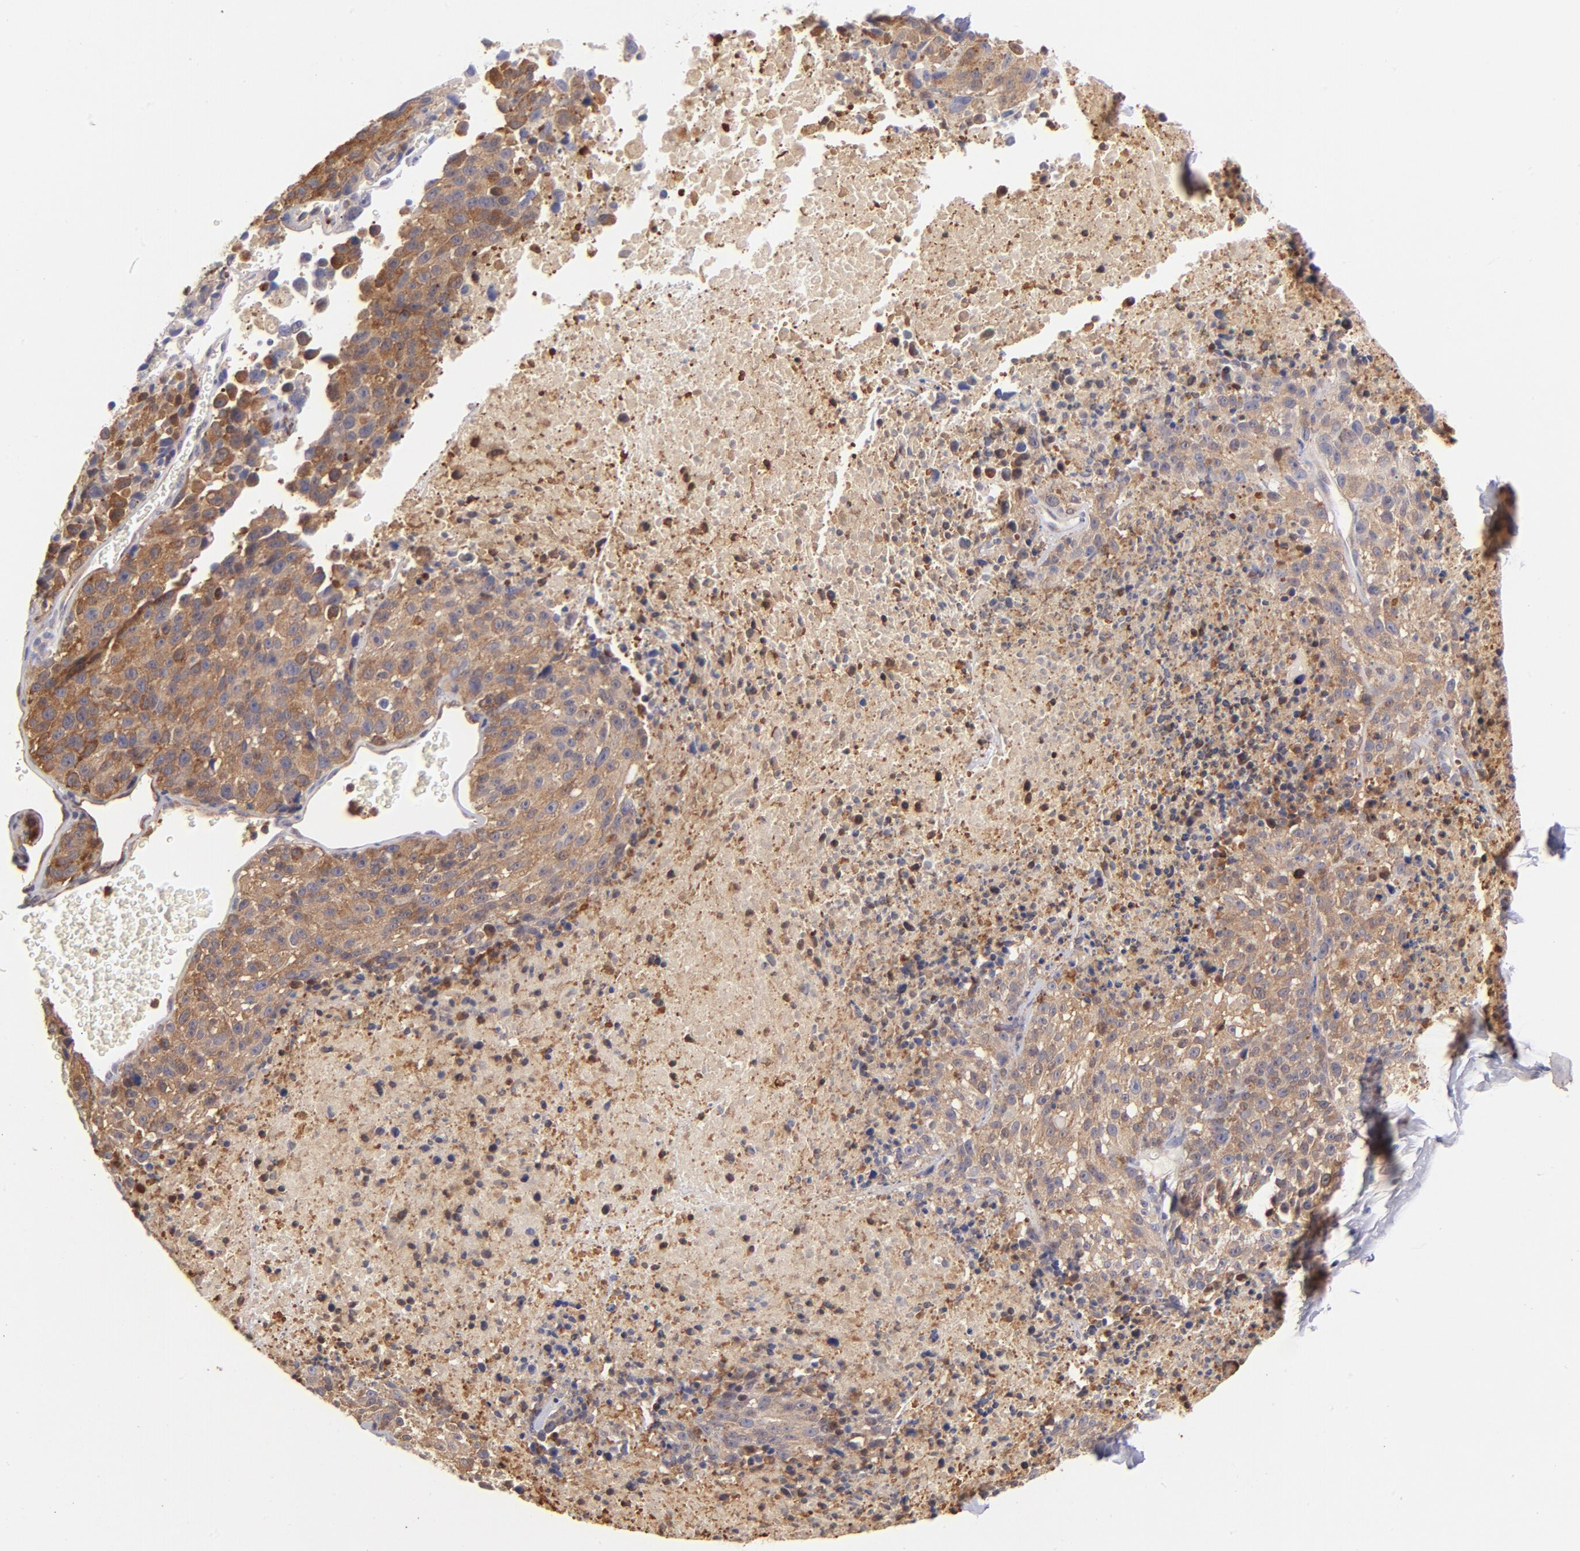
{"staining": {"intensity": "moderate", "quantity": ">75%", "location": "cytoplasmic/membranous,nuclear"}, "tissue": "melanoma", "cell_type": "Tumor cells", "image_type": "cancer", "snomed": [{"axis": "morphology", "description": "Malignant melanoma, Metastatic site"}, {"axis": "topography", "description": "Cerebral cortex"}], "caption": "Protein staining of malignant melanoma (metastatic site) tissue shows moderate cytoplasmic/membranous and nuclear positivity in approximately >75% of tumor cells. Using DAB (brown) and hematoxylin (blue) stains, captured at high magnification using brightfield microscopy.", "gene": "YWHAB", "patient": {"sex": "female", "age": 52}}